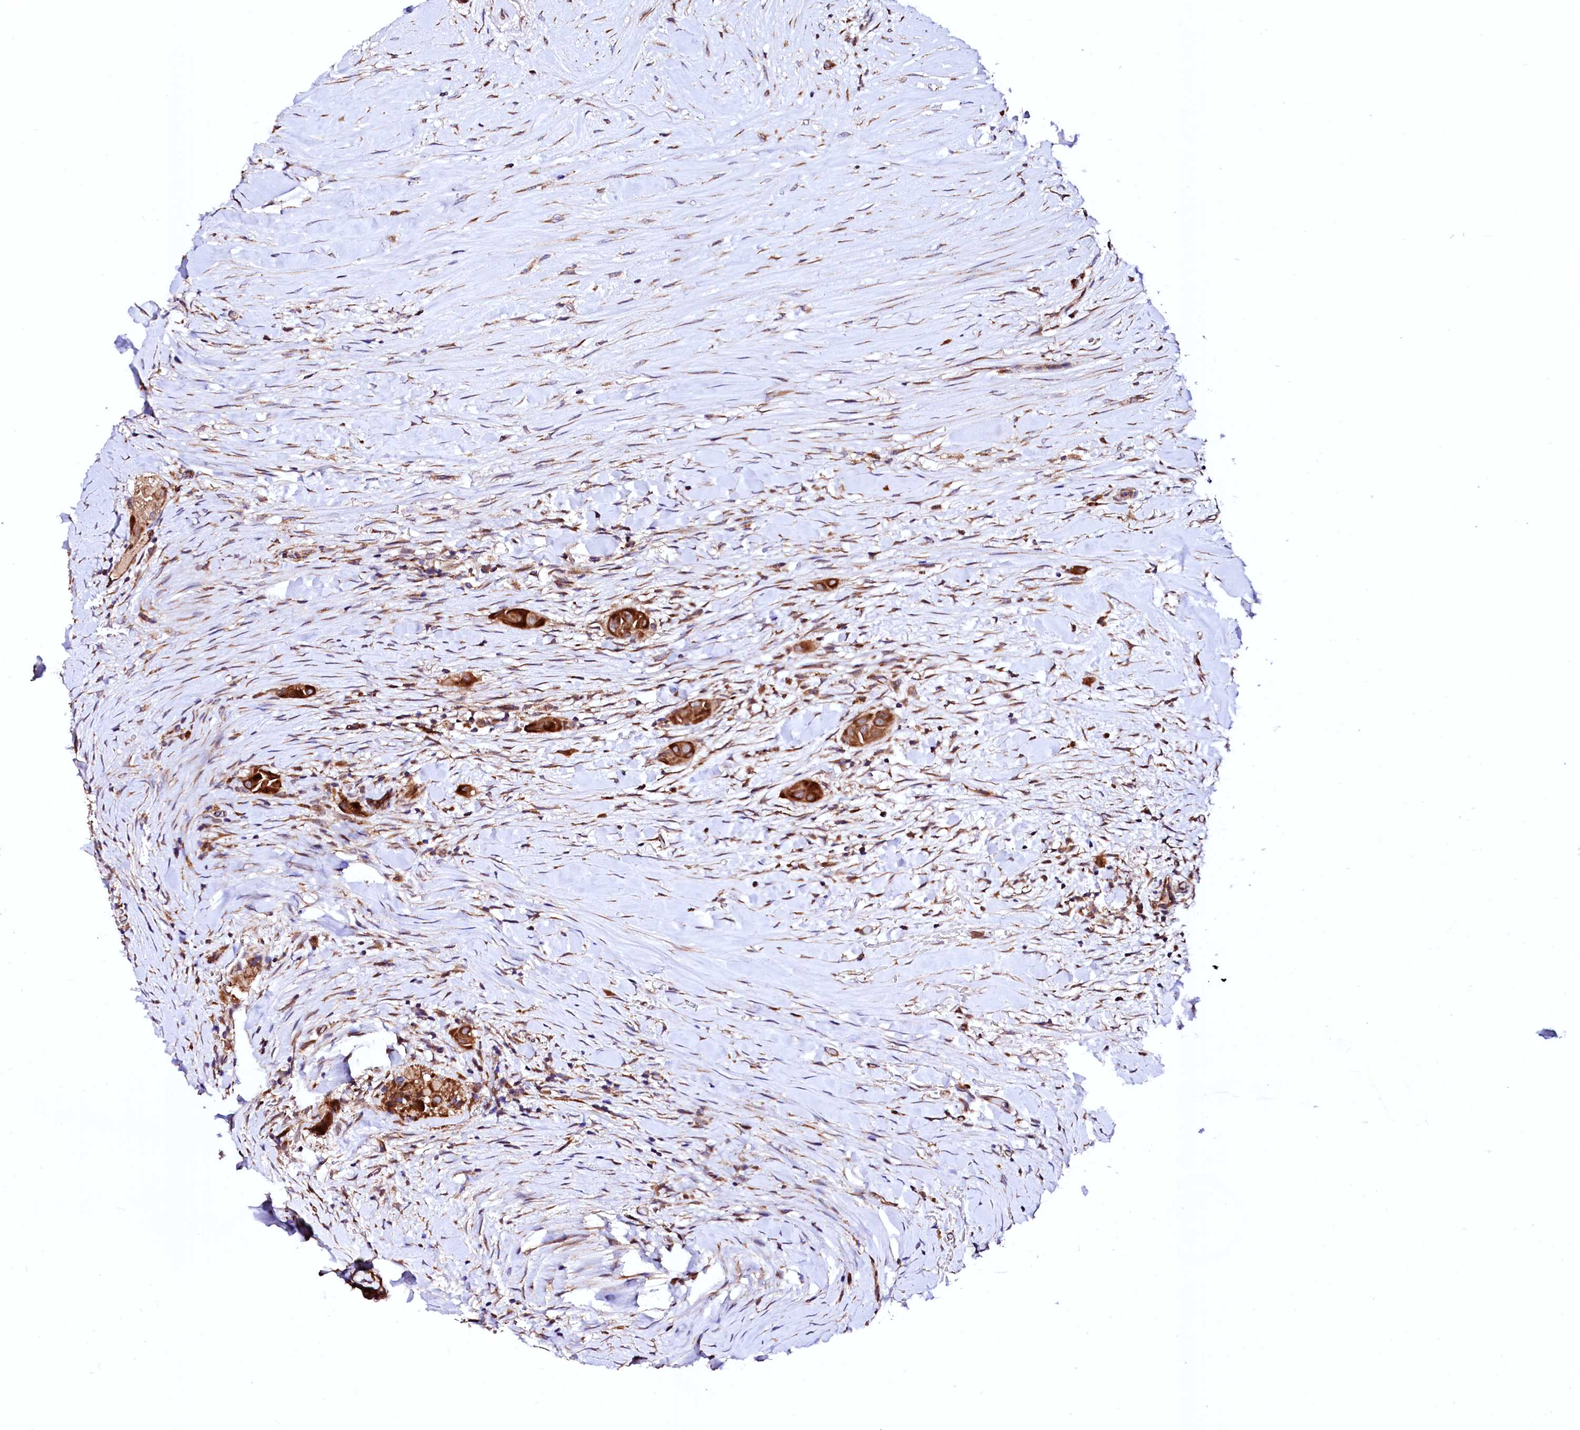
{"staining": {"intensity": "strong", "quantity": ">75%", "location": "cytoplasmic/membranous"}, "tissue": "thyroid cancer", "cell_type": "Tumor cells", "image_type": "cancer", "snomed": [{"axis": "morphology", "description": "Papillary adenocarcinoma, NOS"}, {"axis": "topography", "description": "Thyroid gland"}], "caption": "The photomicrograph shows immunohistochemical staining of thyroid cancer (papillary adenocarcinoma). There is strong cytoplasmic/membranous staining is appreciated in about >75% of tumor cells. The protein of interest is stained brown, and the nuclei are stained in blue (DAB (3,3'-diaminobenzidine) IHC with brightfield microscopy, high magnification).", "gene": "UBE3C", "patient": {"sex": "female", "age": 59}}